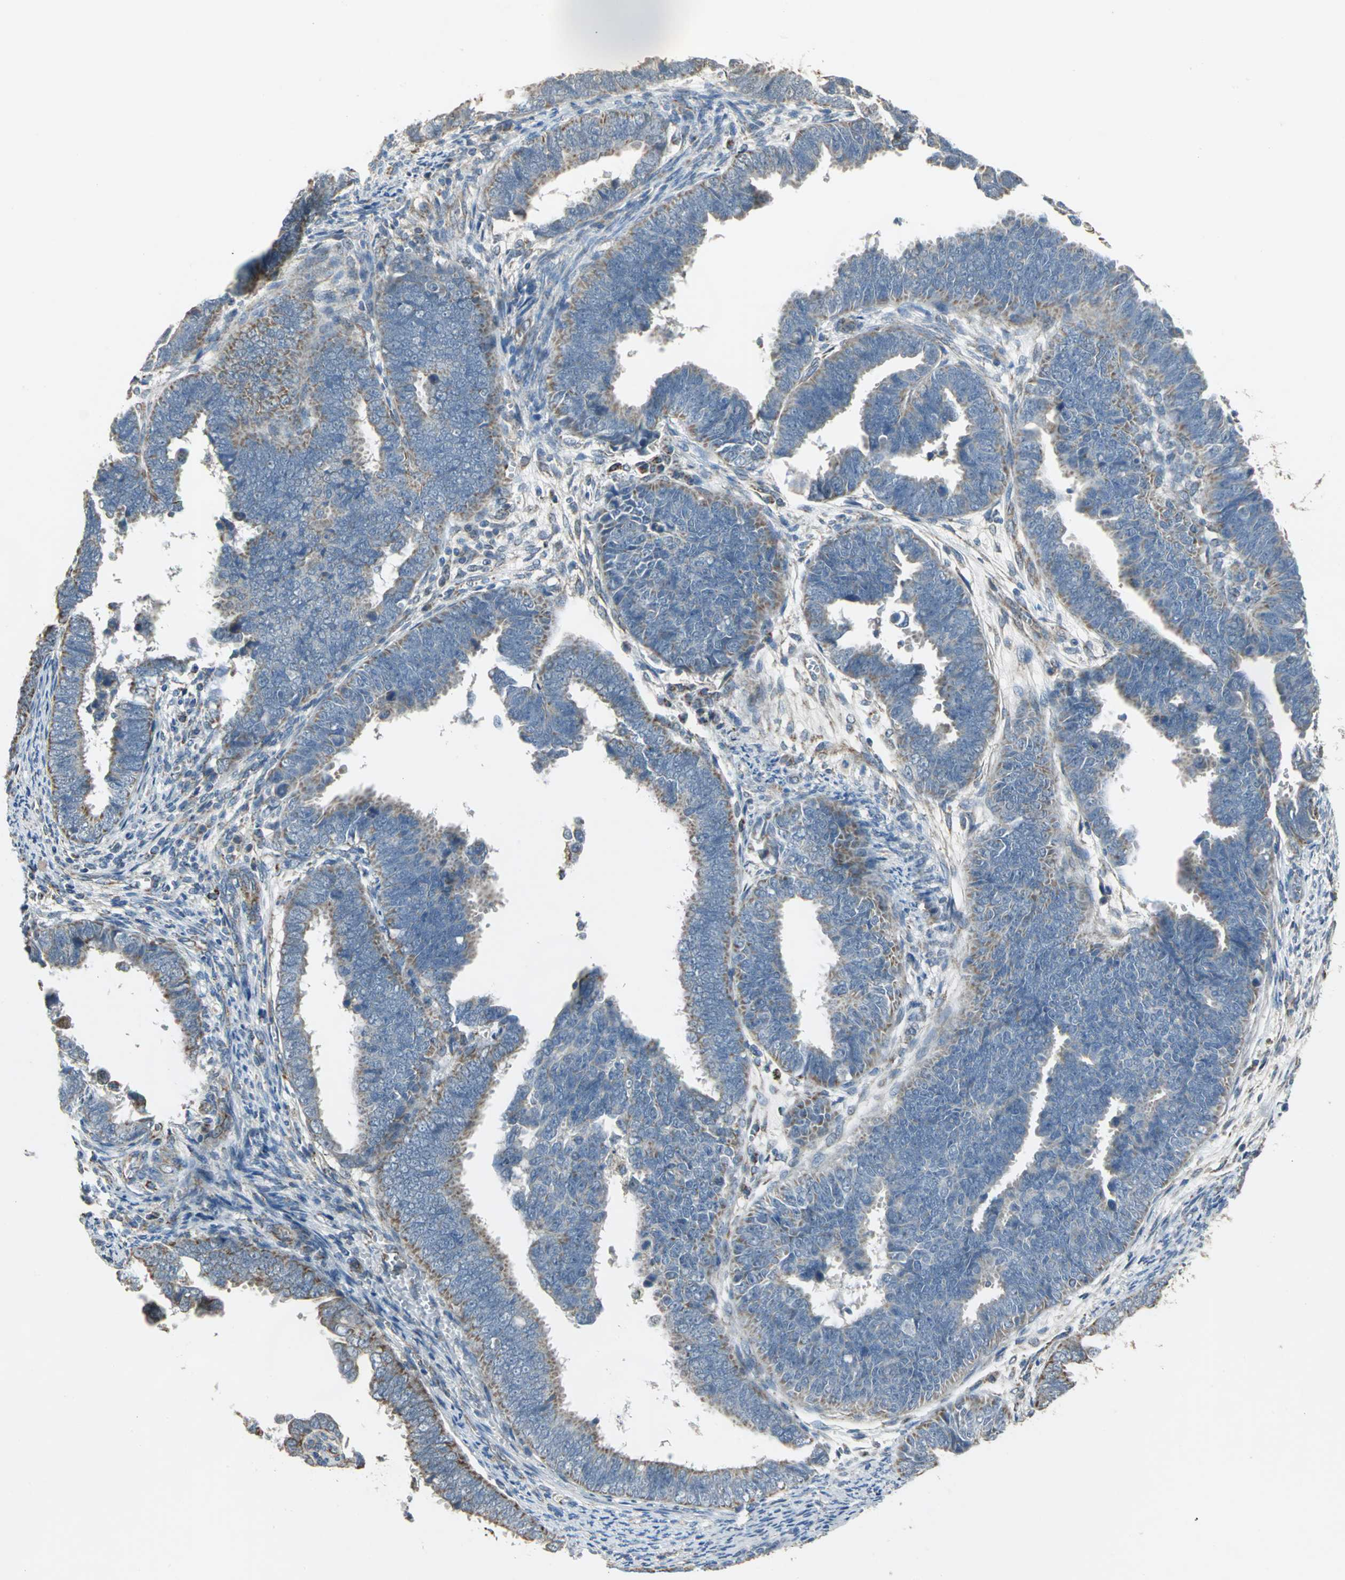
{"staining": {"intensity": "moderate", "quantity": "25%-75%", "location": "cytoplasmic/membranous"}, "tissue": "endometrial cancer", "cell_type": "Tumor cells", "image_type": "cancer", "snomed": [{"axis": "morphology", "description": "Adenocarcinoma, NOS"}, {"axis": "topography", "description": "Endometrium"}], "caption": "Endometrial cancer was stained to show a protein in brown. There is medium levels of moderate cytoplasmic/membranous staining in approximately 25%-75% of tumor cells.", "gene": "NDUFB5", "patient": {"sex": "female", "age": 75}}